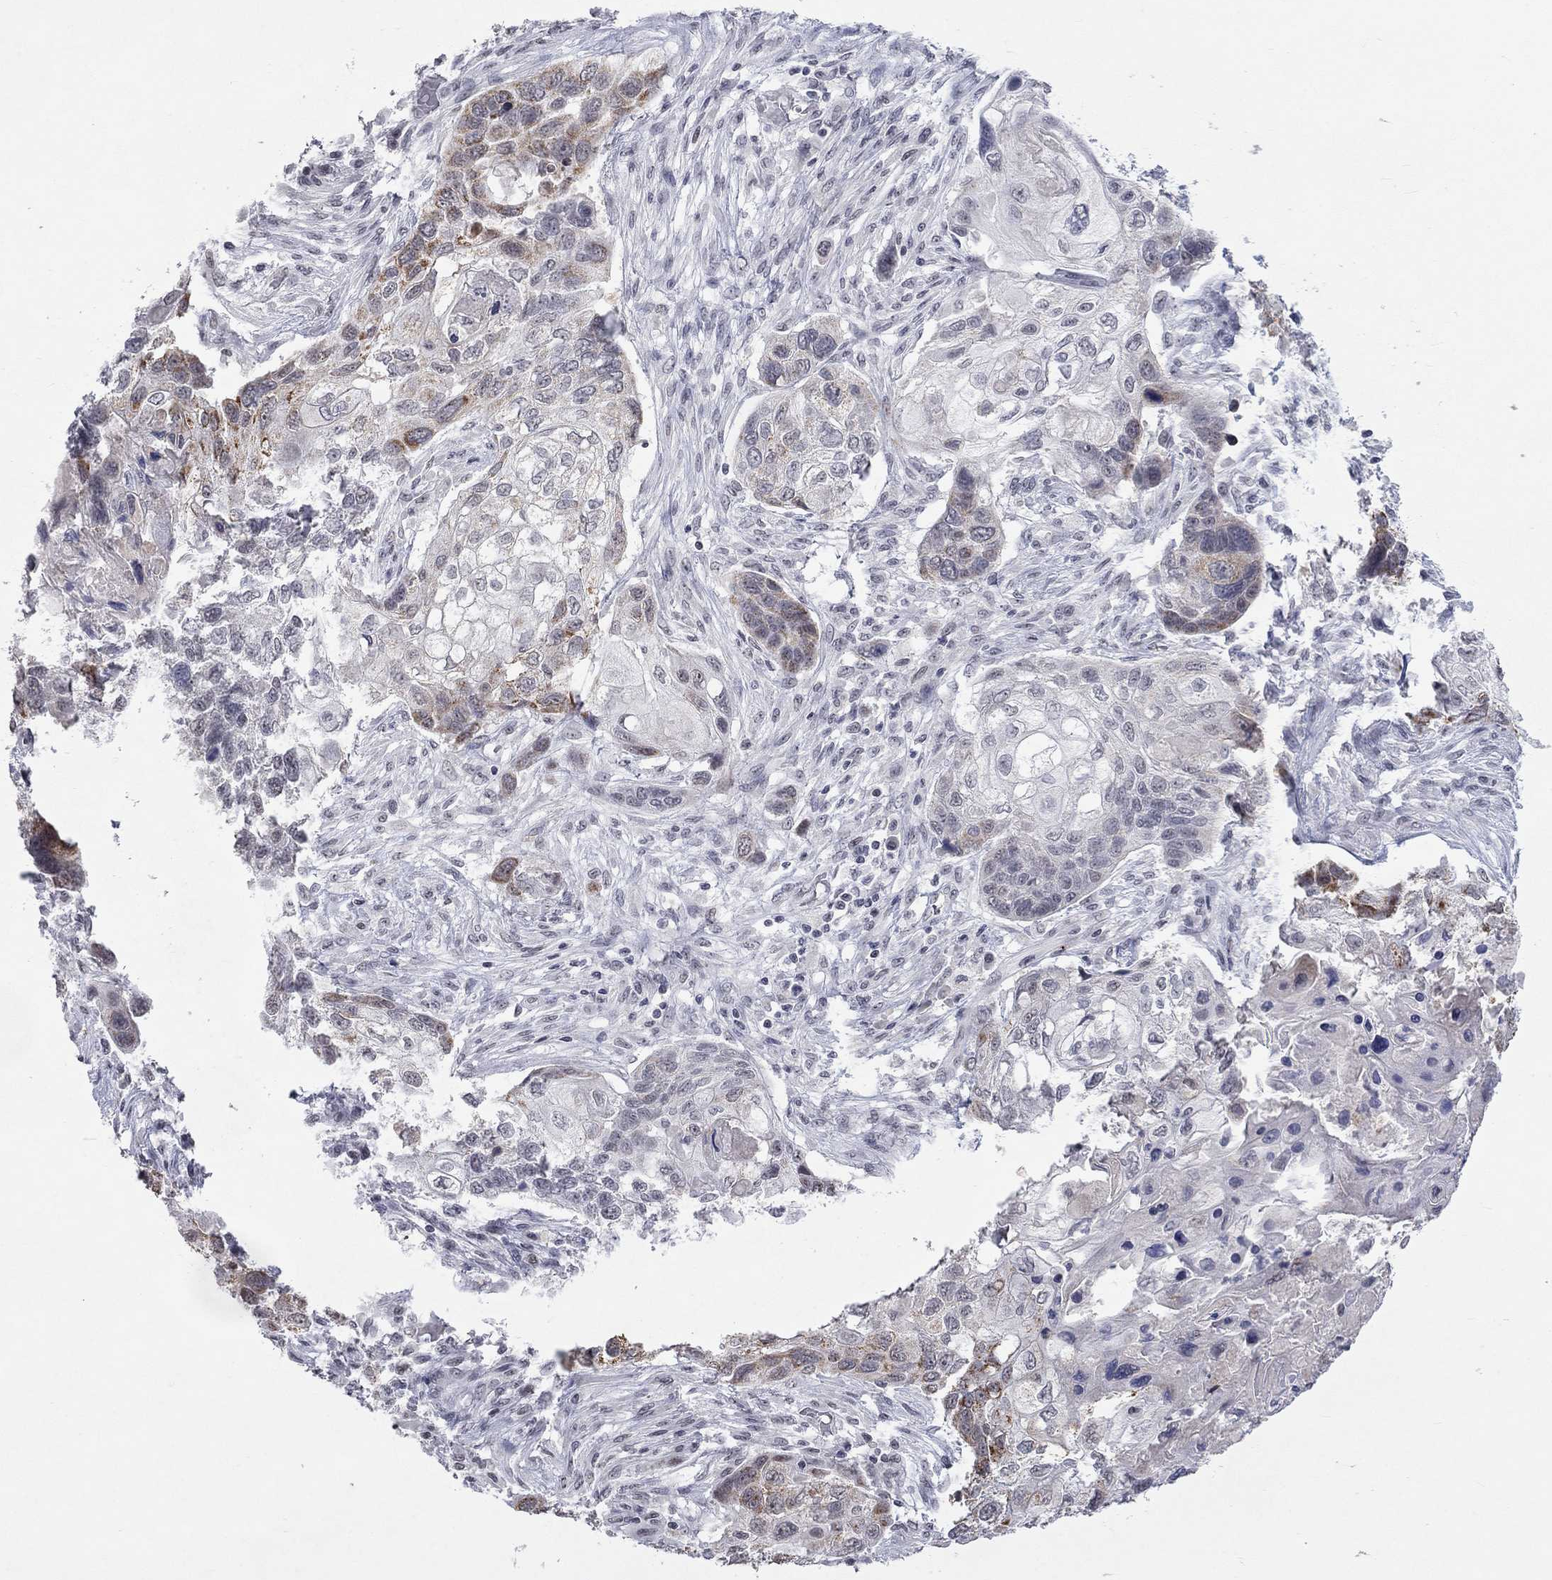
{"staining": {"intensity": "strong", "quantity": "25%-75%", "location": "cytoplasmic/membranous"}, "tissue": "lung cancer", "cell_type": "Tumor cells", "image_type": "cancer", "snomed": [{"axis": "morphology", "description": "Normal tissue, NOS"}, {"axis": "morphology", "description": "Squamous cell carcinoma, NOS"}, {"axis": "topography", "description": "Bronchus"}, {"axis": "topography", "description": "Lung"}], "caption": "Immunohistochemical staining of human lung cancer shows high levels of strong cytoplasmic/membranous protein positivity in about 25%-75% of tumor cells. The staining is performed using DAB brown chromogen to label protein expression. The nuclei are counter-stained blue using hematoxylin.", "gene": "TMEM143", "patient": {"sex": "male", "age": 69}}